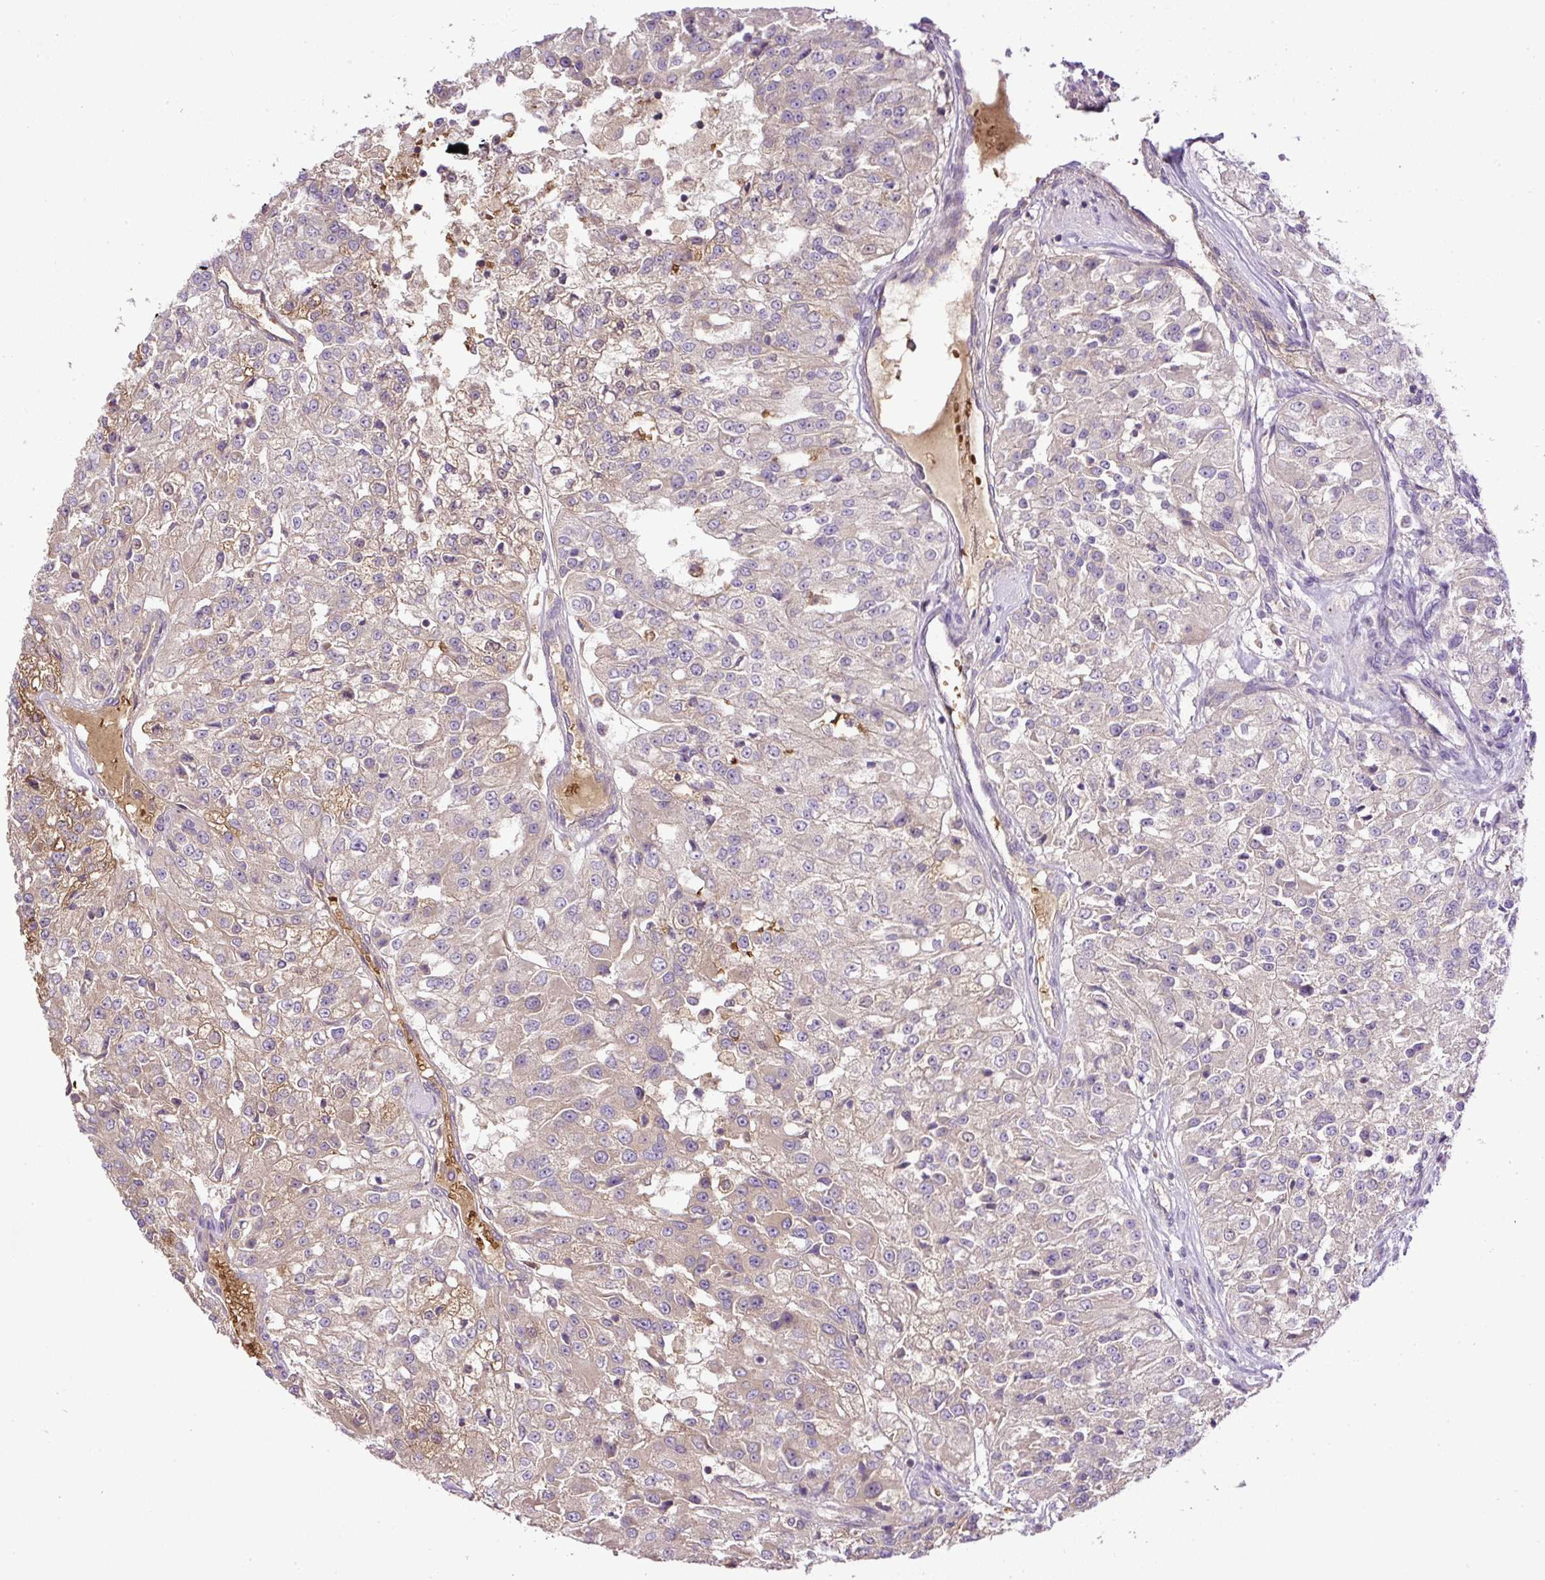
{"staining": {"intensity": "weak", "quantity": "<25%", "location": "cytoplasmic/membranous"}, "tissue": "renal cancer", "cell_type": "Tumor cells", "image_type": "cancer", "snomed": [{"axis": "morphology", "description": "Adenocarcinoma, NOS"}, {"axis": "topography", "description": "Kidney"}], "caption": "Immunohistochemical staining of human renal adenocarcinoma exhibits no significant positivity in tumor cells.", "gene": "CXCL13", "patient": {"sex": "female", "age": 63}}